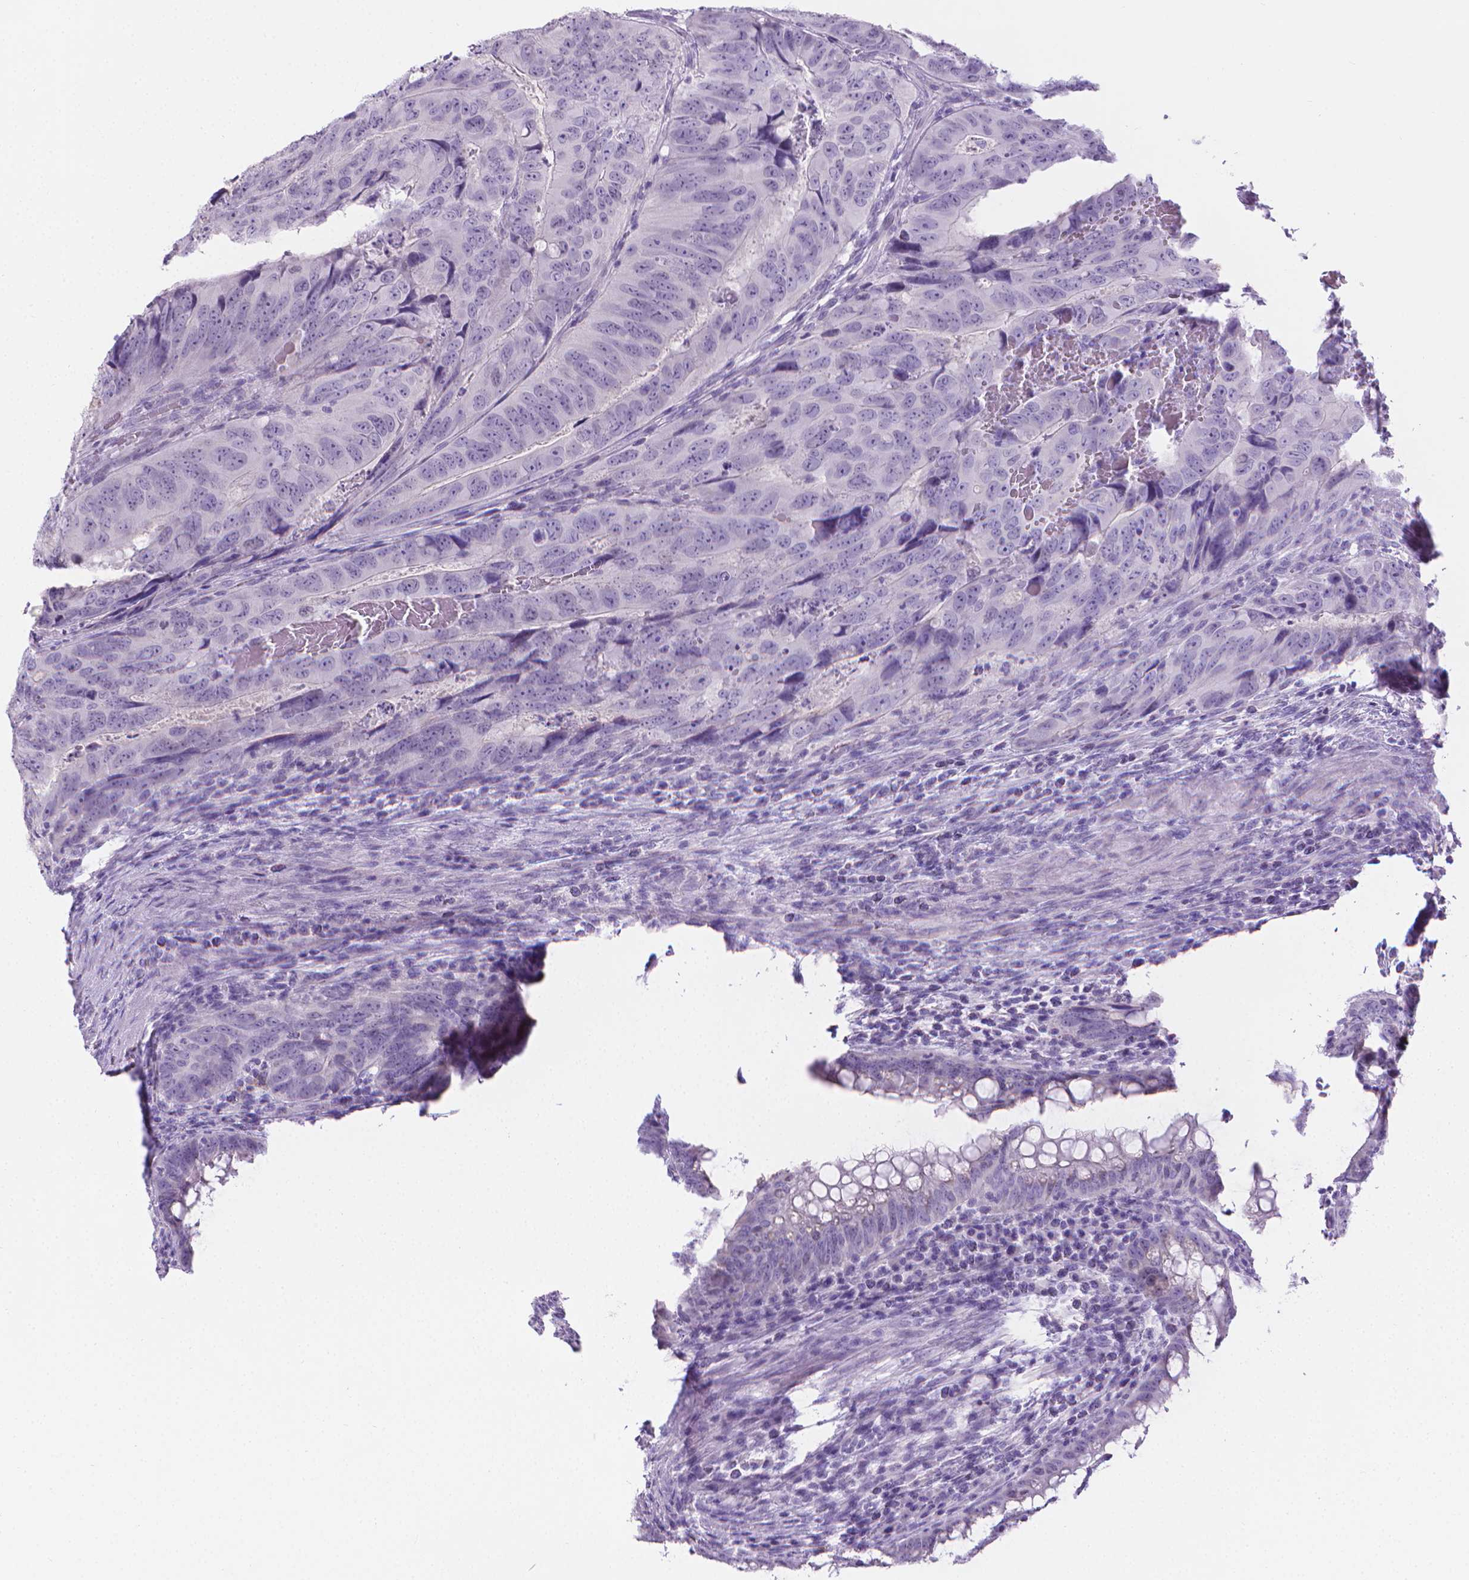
{"staining": {"intensity": "negative", "quantity": "none", "location": "none"}, "tissue": "colorectal cancer", "cell_type": "Tumor cells", "image_type": "cancer", "snomed": [{"axis": "morphology", "description": "Adenocarcinoma, NOS"}, {"axis": "topography", "description": "Colon"}], "caption": "The photomicrograph shows no significant staining in tumor cells of colorectal adenocarcinoma. The staining was performed using DAB to visualize the protein expression in brown, while the nuclei were stained in blue with hematoxylin (Magnification: 20x).", "gene": "SPAG6", "patient": {"sex": "male", "age": 79}}